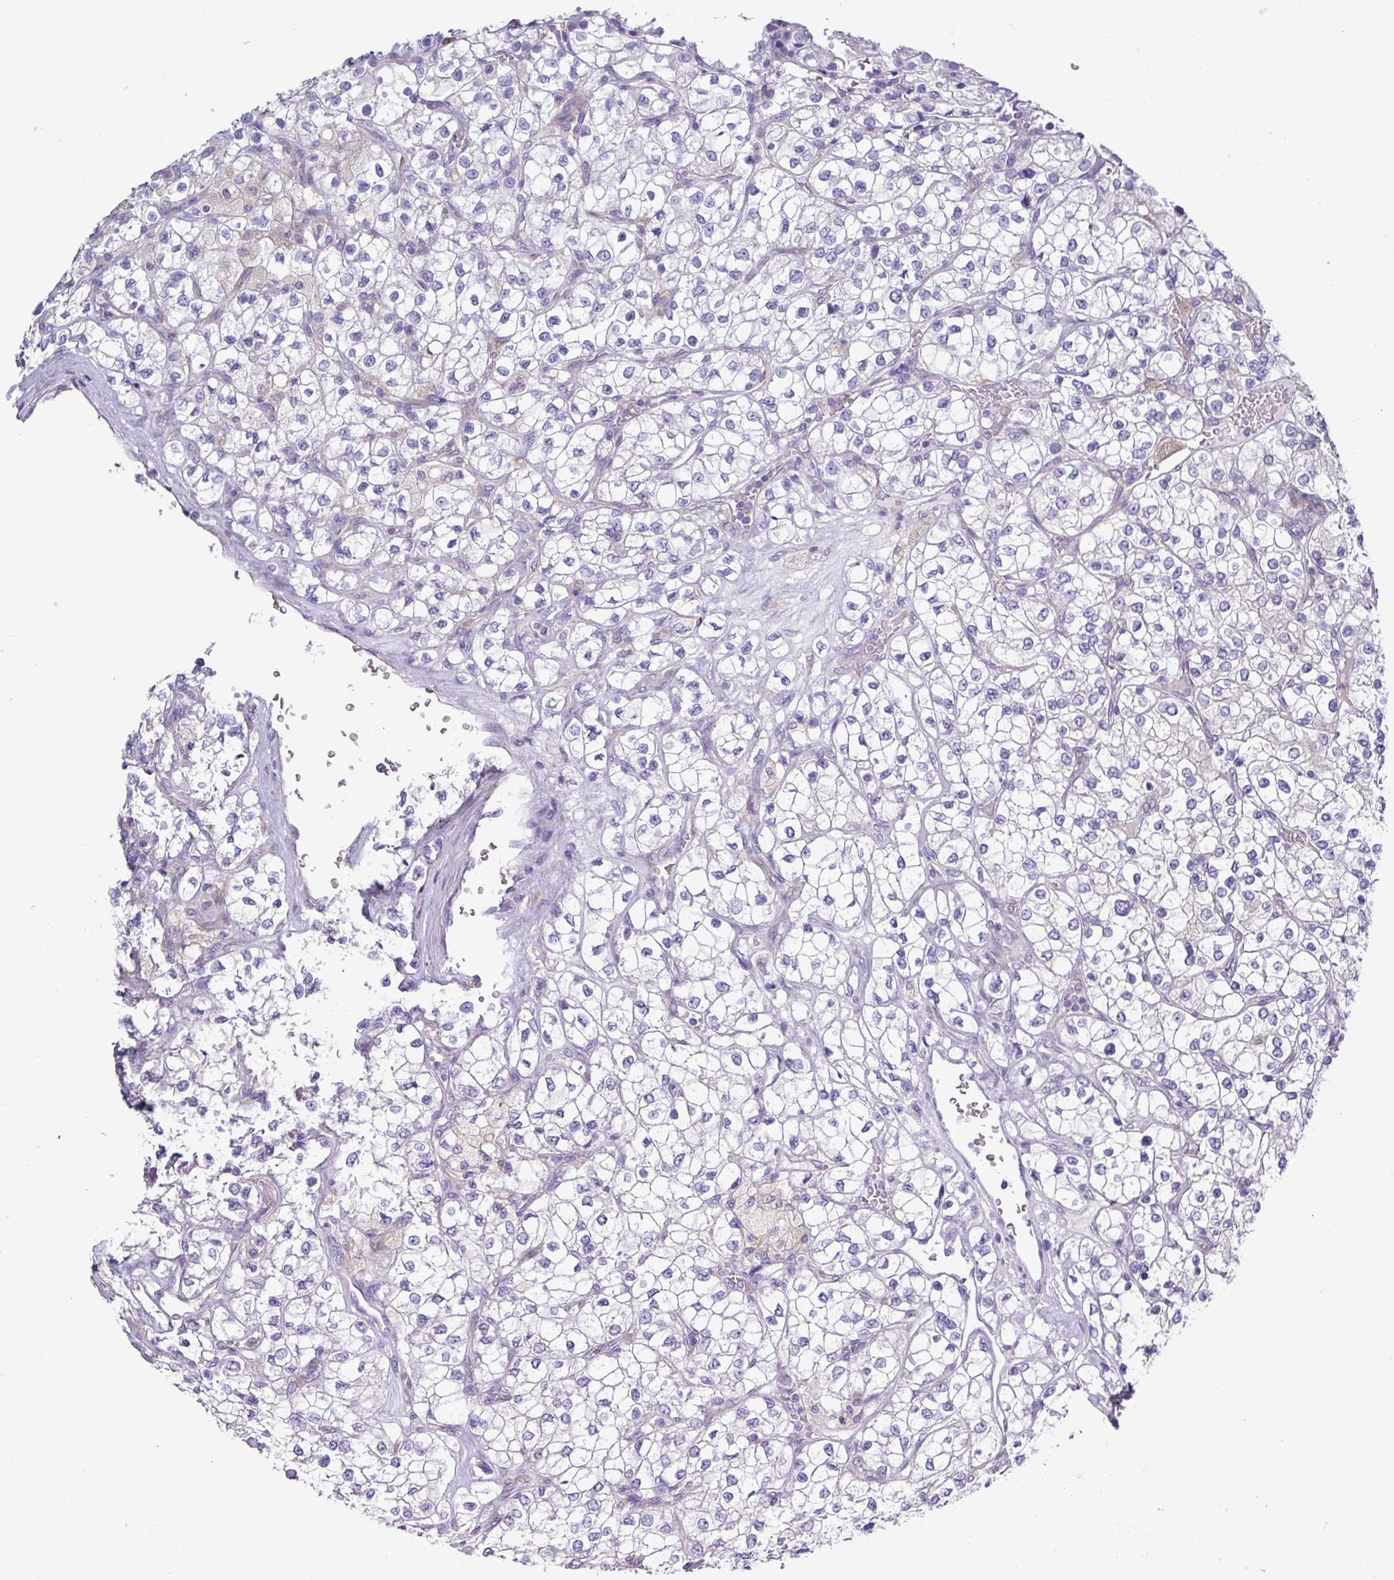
{"staining": {"intensity": "negative", "quantity": "none", "location": "none"}, "tissue": "renal cancer", "cell_type": "Tumor cells", "image_type": "cancer", "snomed": [{"axis": "morphology", "description": "Adenocarcinoma, NOS"}, {"axis": "topography", "description": "Kidney"}], "caption": "Tumor cells show no significant protein positivity in renal cancer.", "gene": "ABCC5", "patient": {"sex": "male", "age": 80}}